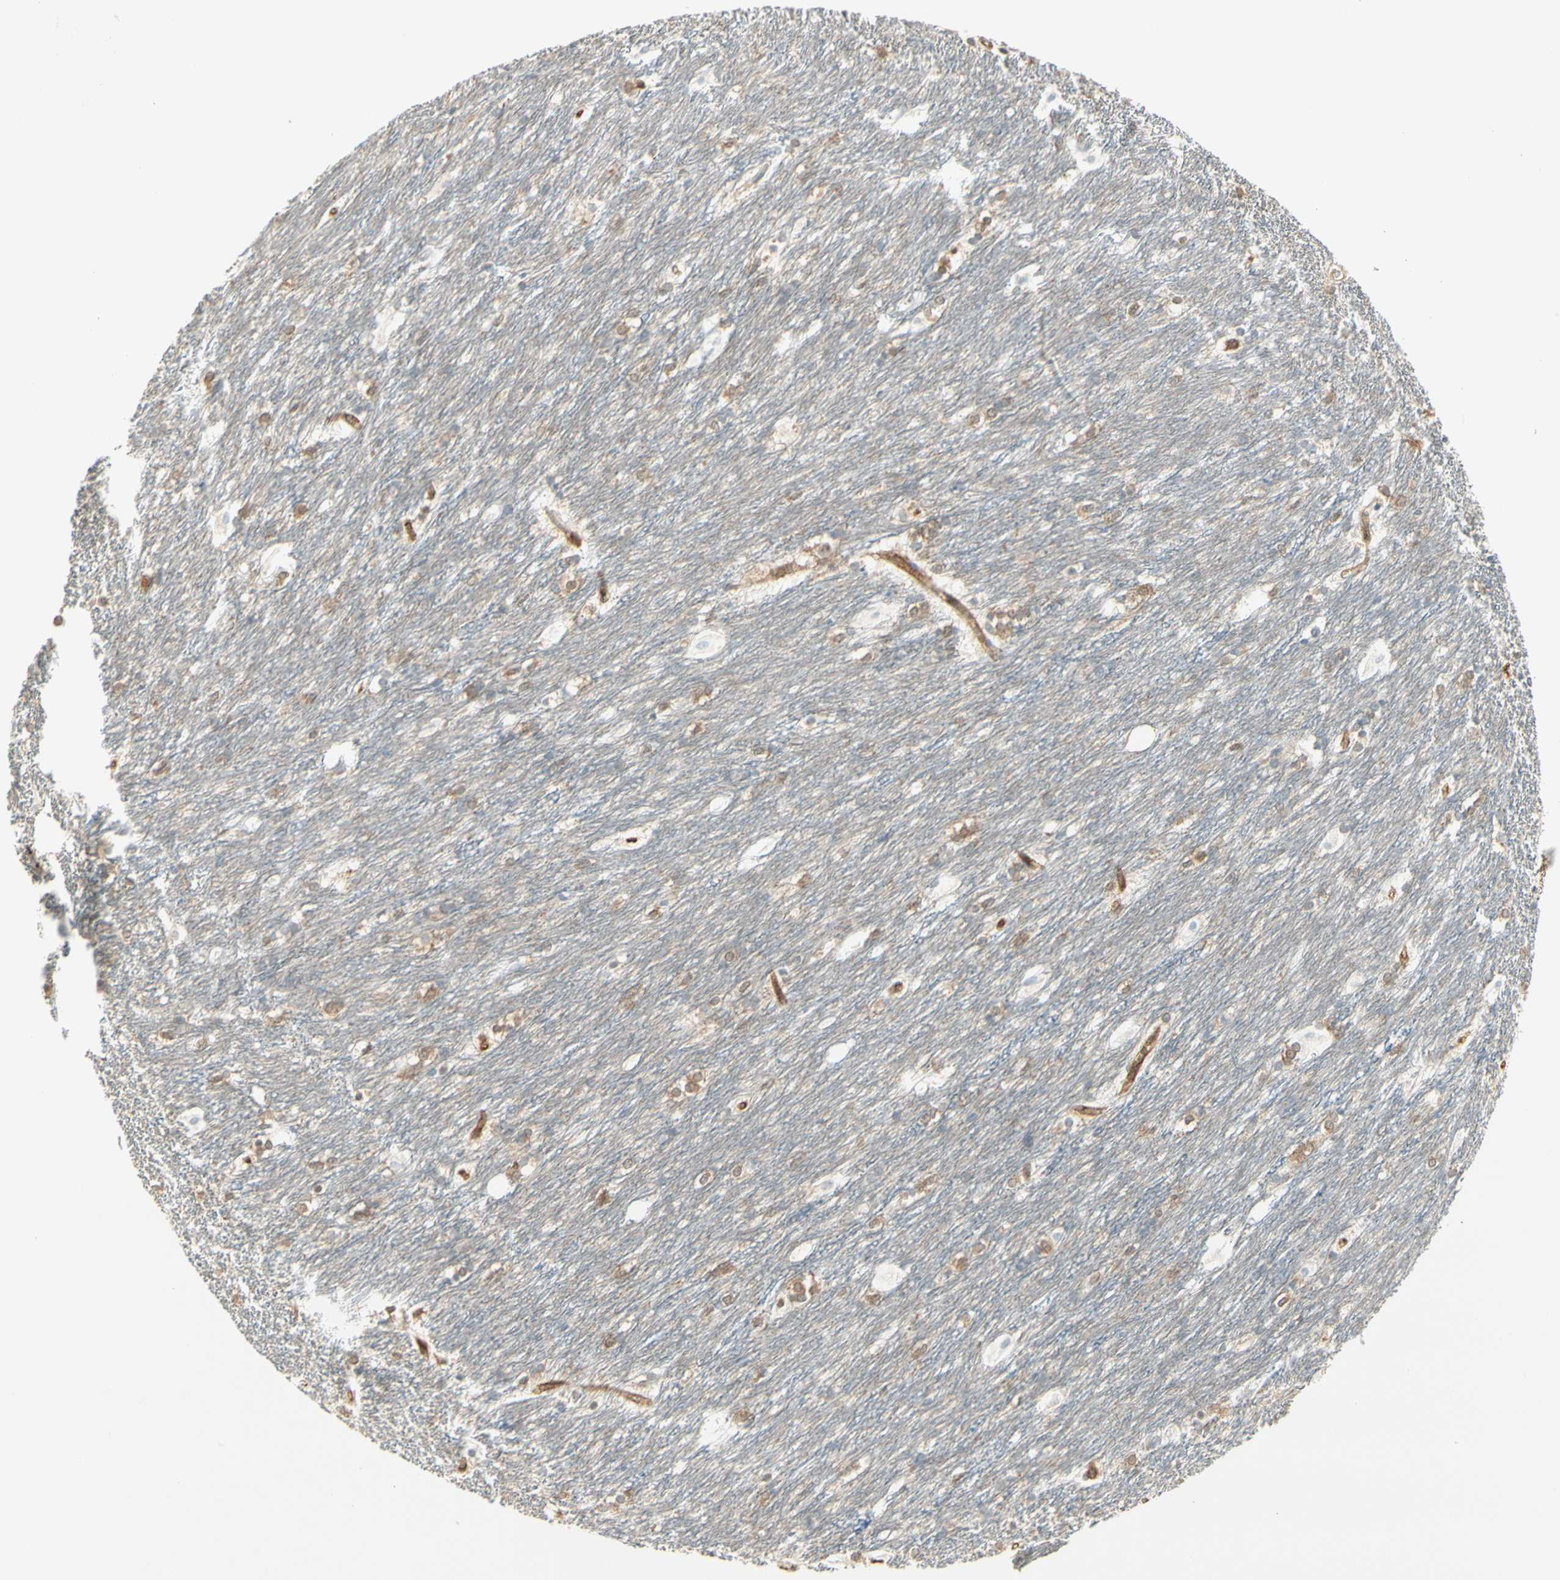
{"staining": {"intensity": "weak", "quantity": ">75%", "location": "cytoplasmic/membranous"}, "tissue": "caudate", "cell_type": "Glial cells", "image_type": "normal", "snomed": [{"axis": "morphology", "description": "Normal tissue, NOS"}, {"axis": "topography", "description": "Lateral ventricle wall"}], "caption": "Glial cells exhibit low levels of weak cytoplasmic/membranous positivity in about >75% of cells in normal caudate.", "gene": "AGFG1", "patient": {"sex": "female", "age": 19}}